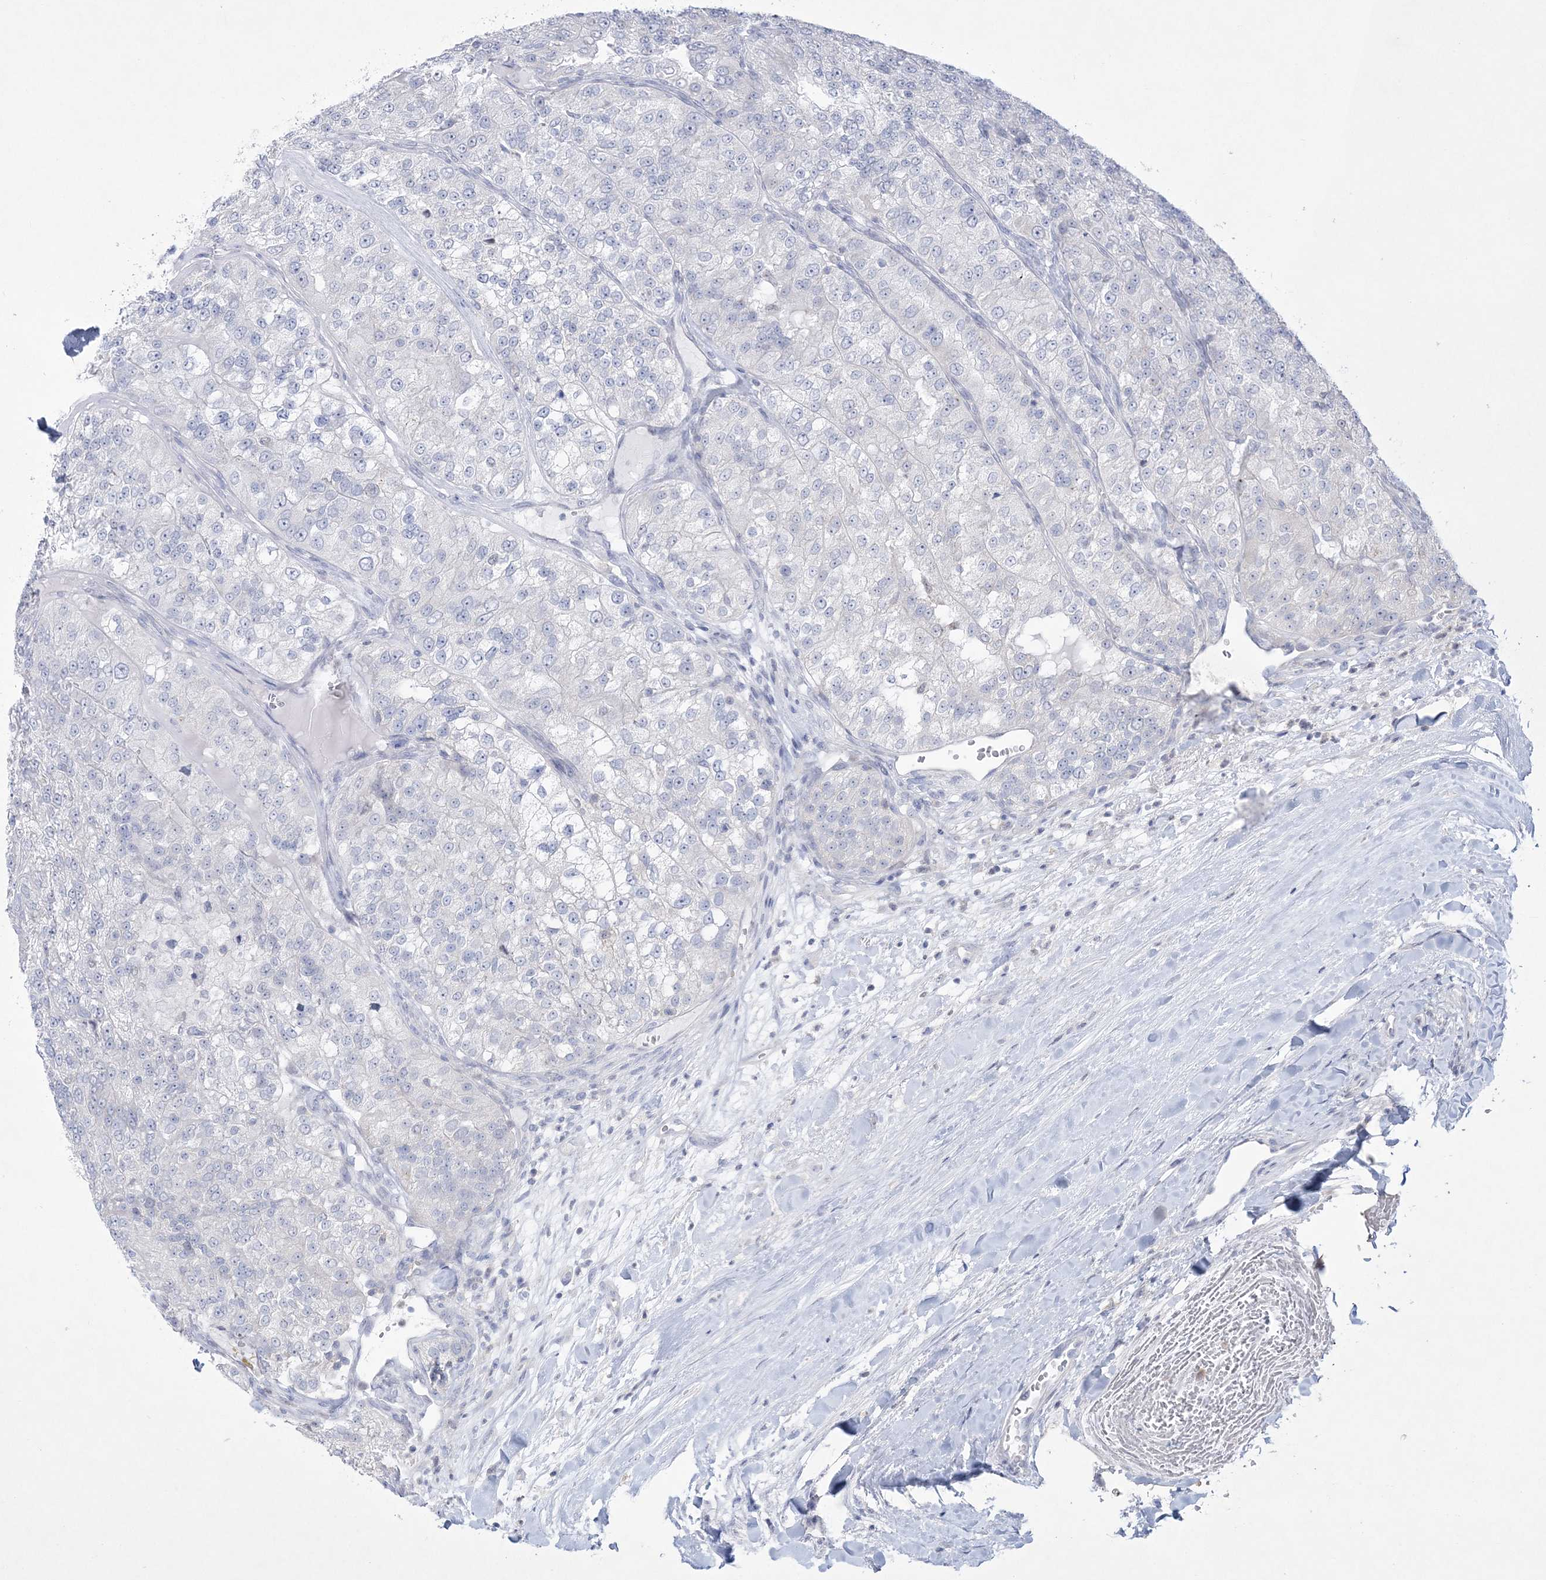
{"staining": {"intensity": "negative", "quantity": "none", "location": "none"}, "tissue": "renal cancer", "cell_type": "Tumor cells", "image_type": "cancer", "snomed": [{"axis": "morphology", "description": "Adenocarcinoma, NOS"}, {"axis": "topography", "description": "Kidney"}], "caption": "Immunohistochemistry (IHC) histopathology image of neoplastic tissue: human renal cancer (adenocarcinoma) stained with DAB shows no significant protein expression in tumor cells.", "gene": "WDR27", "patient": {"sex": "female", "age": 63}}